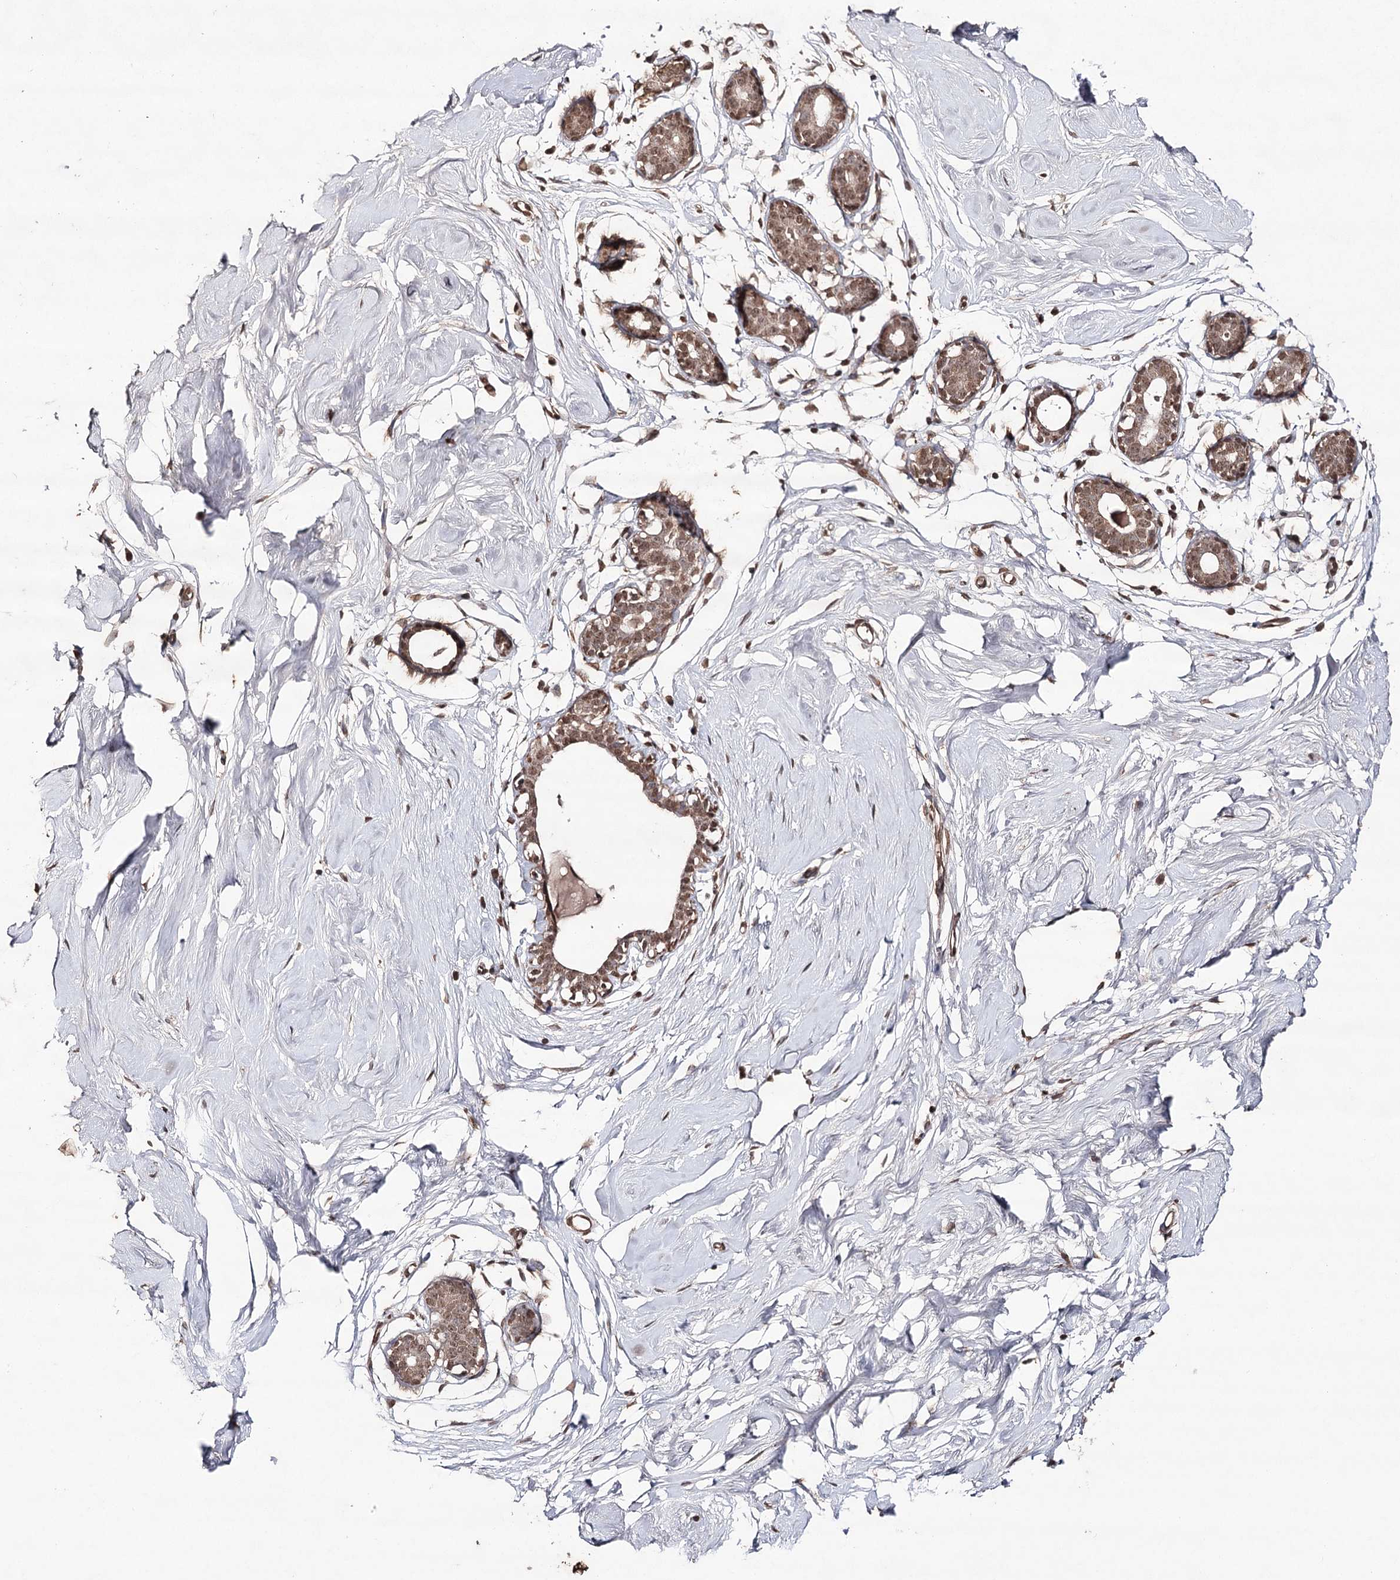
{"staining": {"intensity": "moderate", "quantity": ">75%", "location": "nuclear"}, "tissue": "breast", "cell_type": "Adipocytes", "image_type": "normal", "snomed": [{"axis": "morphology", "description": "Normal tissue, NOS"}, {"axis": "morphology", "description": "Adenoma, NOS"}, {"axis": "topography", "description": "Breast"}], "caption": "Unremarkable breast reveals moderate nuclear expression in approximately >75% of adipocytes (Stains: DAB in brown, nuclei in blue, Microscopy: brightfield microscopy at high magnification)..", "gene": "ATG14", "patient": {"sex": "female", "age": 23}}